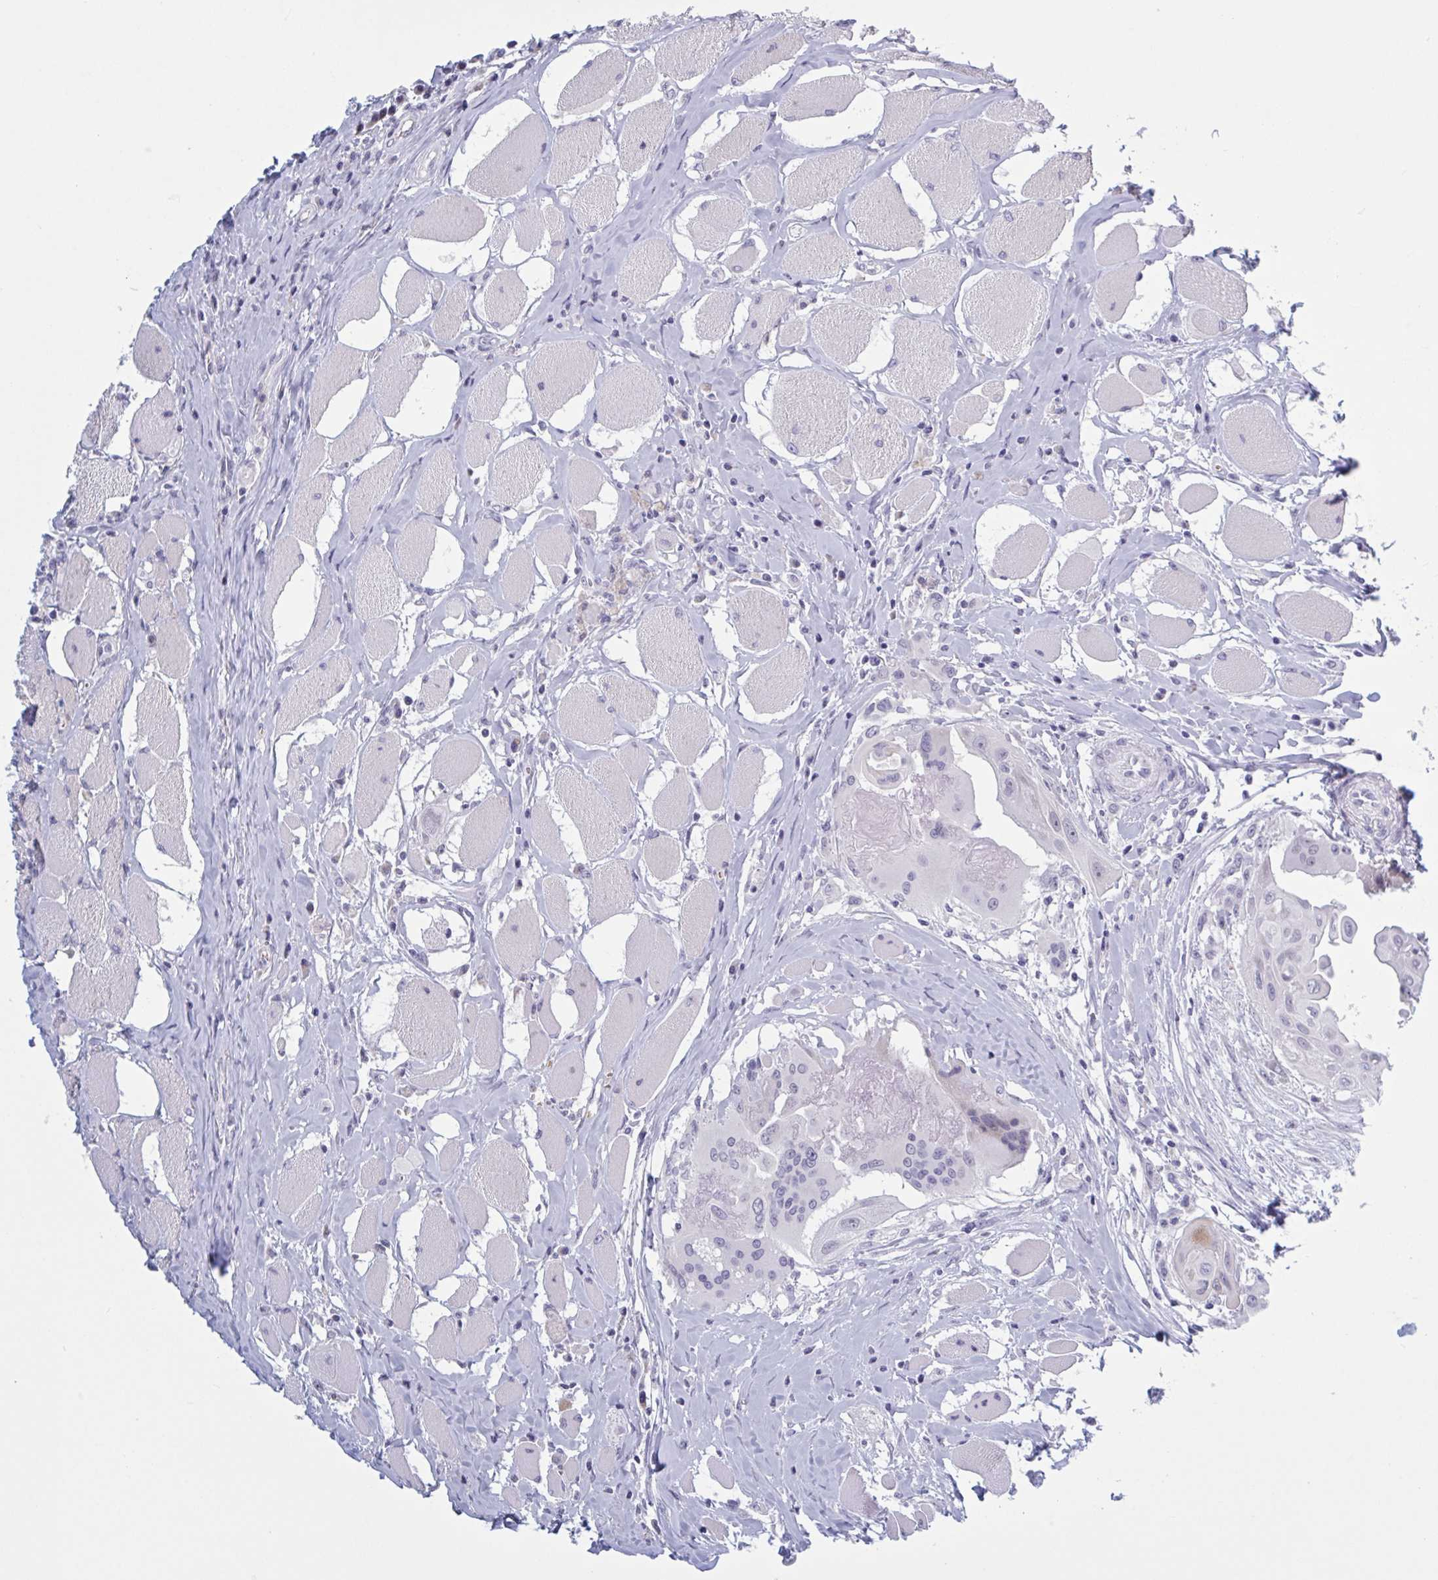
{"staining": {"intensity": "negative", "quantity": "none", "location": "none"}, "tissue": "head and neck cancer", "cell_type": "Tumor cells", "image_type": "cancer", "snomed": [{"axis": "morphology", "description": "Squamous cell carcinoma, NOS"}, {"axis": "topography", "description": "Head-Neck"}], "caption": "This is an immunohistochemistry (IHC) histopathology image of human head and neck cancer (squamous cell carcinoma). There is no positivity in tumor cells.", "gene": "HSD11B2", "patient": {"sex": "female", "age": 73}}